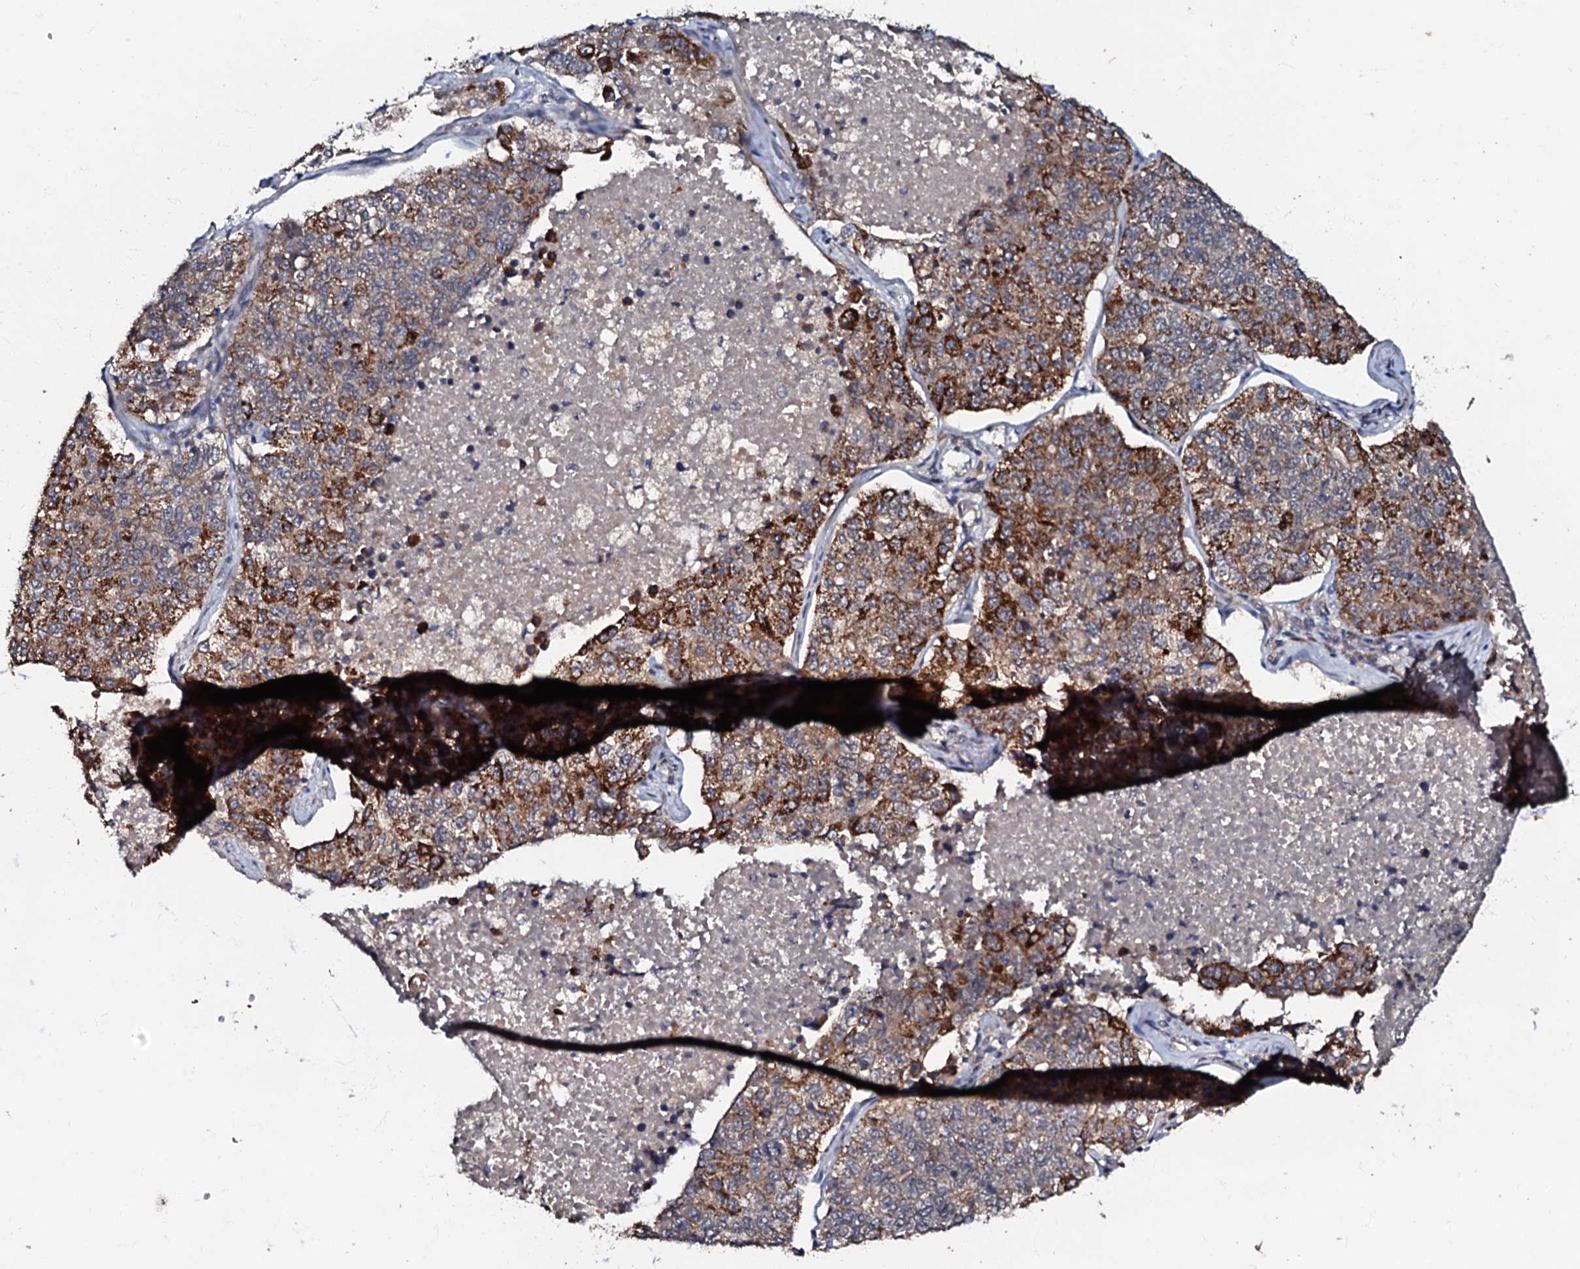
{"staining": {"intensity": "moderate", "quantity": "25%-75%", "location": "cytoplasmic/membranous"}, "tissue": "lung cancer", "cell_type": "Tumor cells", "image_type": "cancer", "snomed": [{"axis": "morphology", "description": "Adenocarcinoma, NOS"}, {"axis": "topography", "description": "Lung"}], "caption": "The histopathology image demonstrates a brown stain indicating the presence of a protein in the cytoplasmic/membranous of tumor cells in lung cancer.", "gene": "MANSC4", "patient": {"sex": "male", "age": 49}}